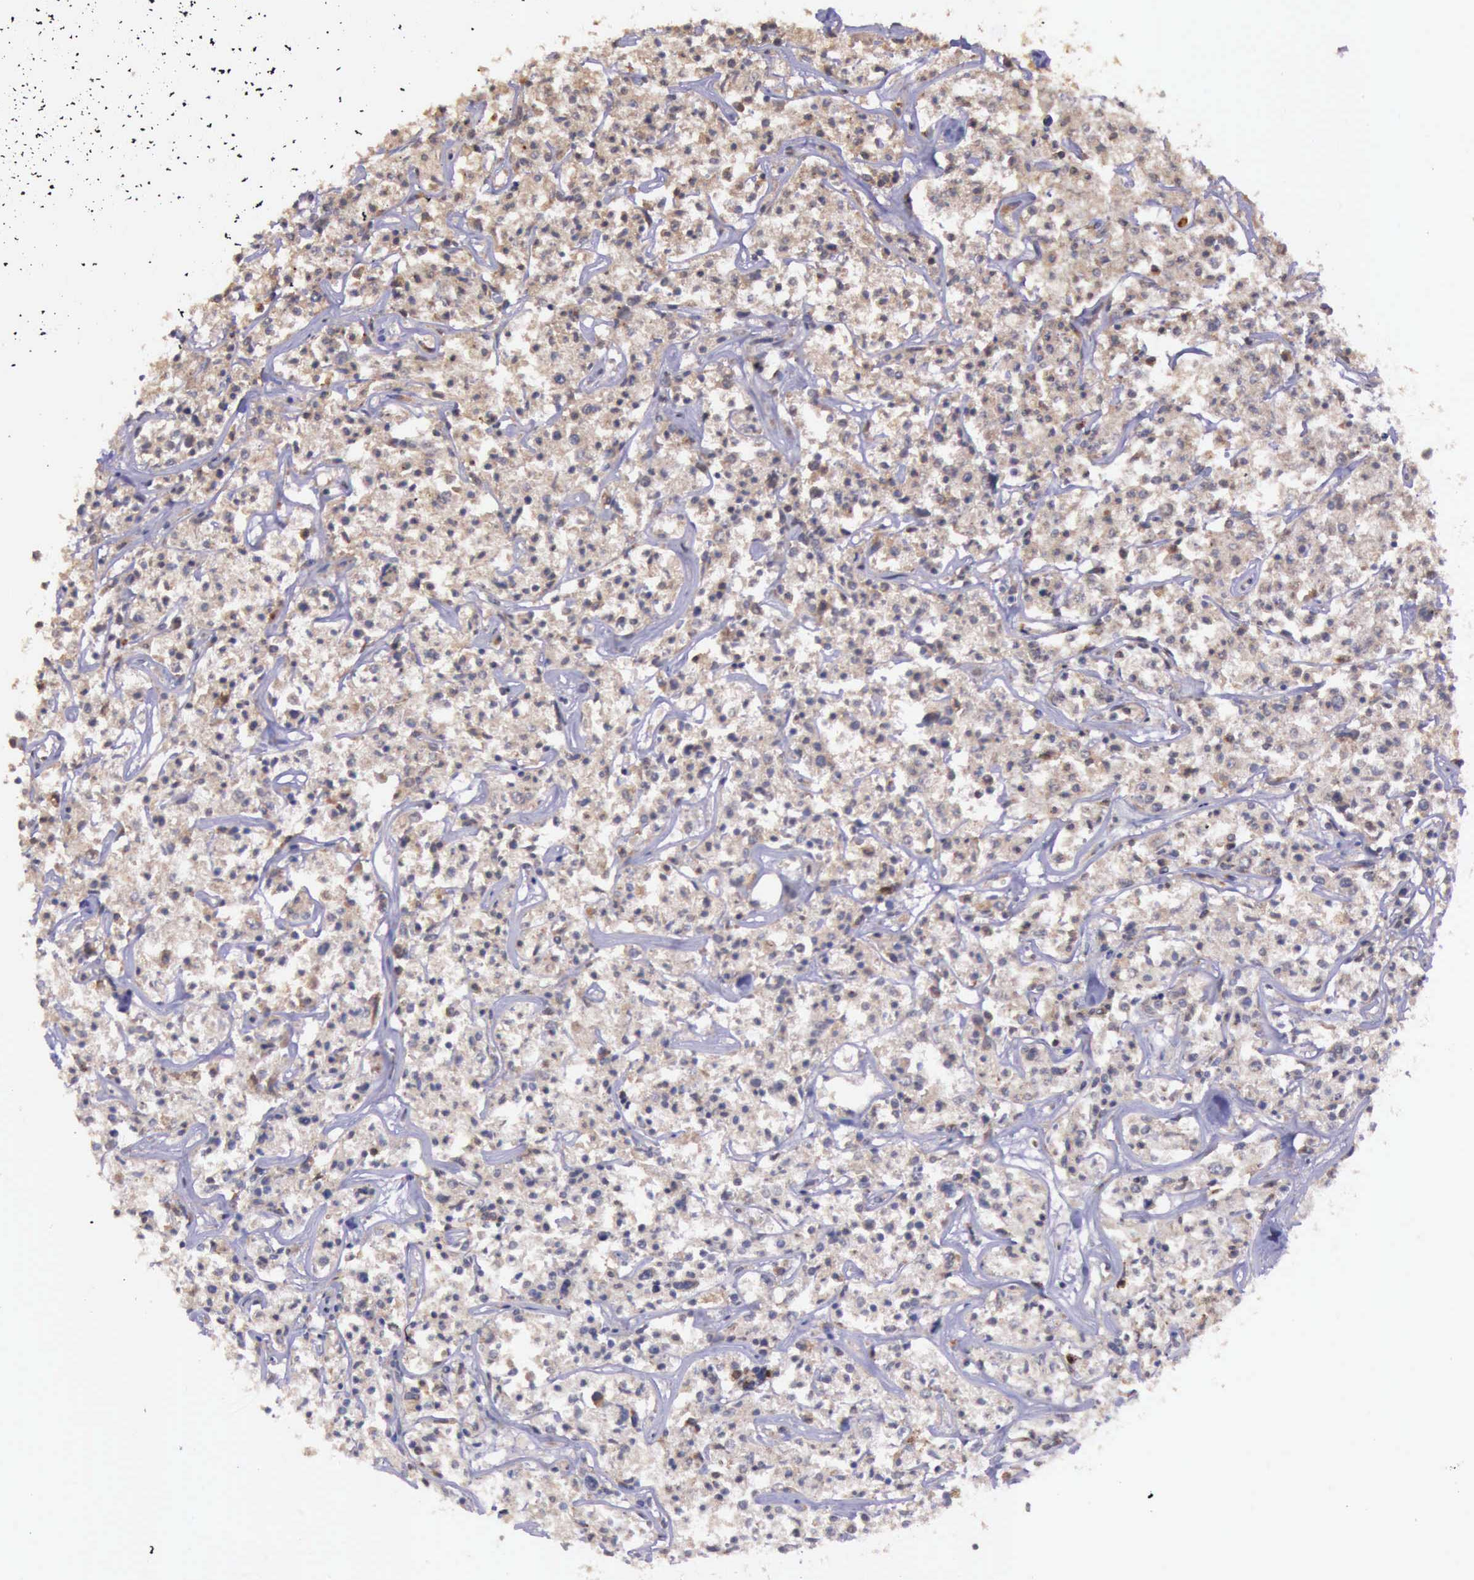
{"staining": {"intensity": "weak", "quantity": ">75%", "location": "cytoplasmic/membranous"}, "tissue": "lymphoma", "cell_type": "Tumor cells", "image_type": "cancer", "snomed": [{"axis": "morphology", "description": "Malignant lymphoma, non-Hodgkin's type, Low grade"}, {"axis": "topography", "description": "Small intestine"}], "caption": "High-power microscopy captured an immunohistochemistry micrograph of lymphoma, revealing weak cytoplasmic/membranous staining in approximately >75% of tumor cells.", "gene": "ARMCX3", "patient": {"sex": "female", "age": 59}}